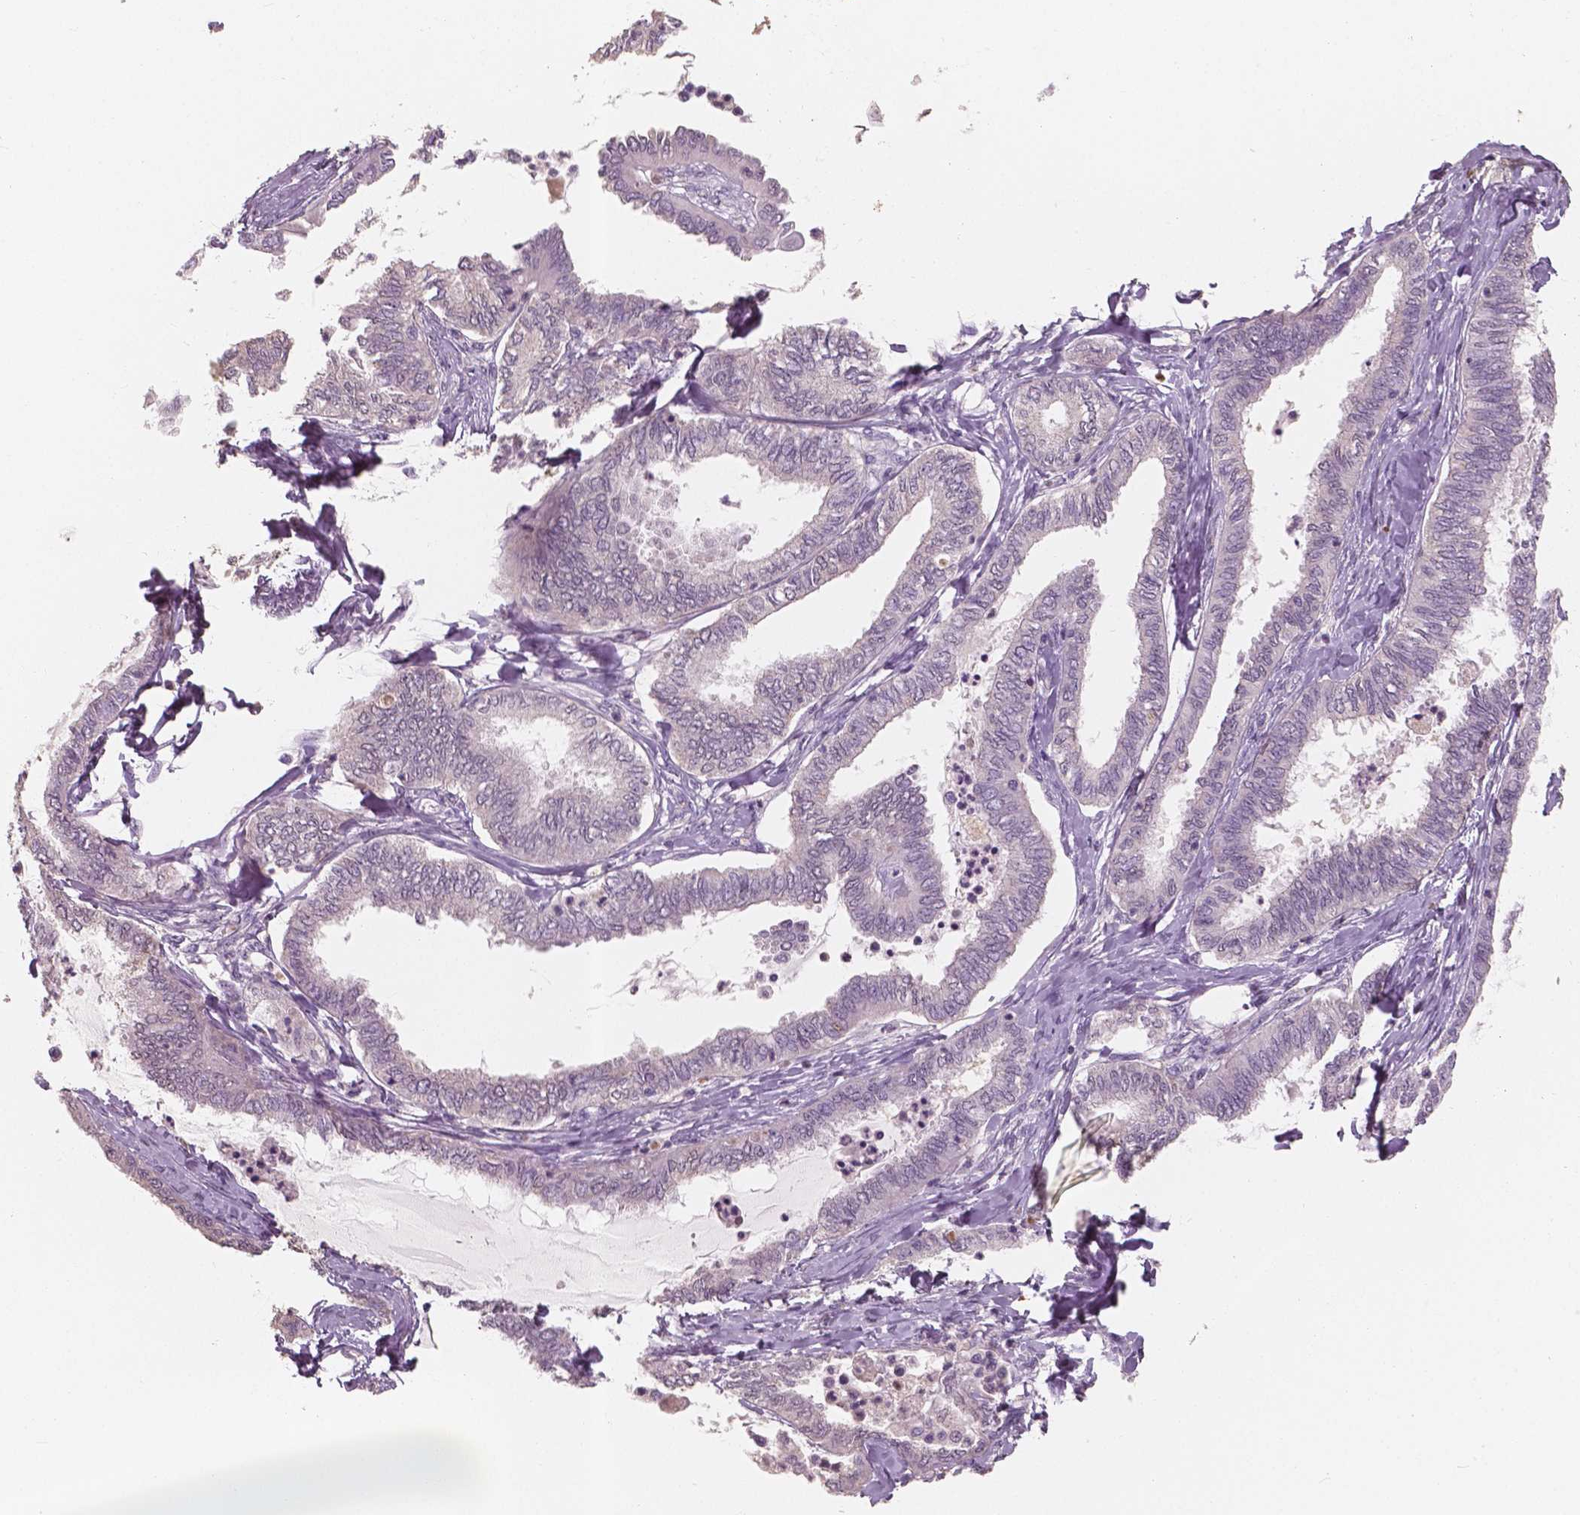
{"staining": {"intensity": "negative", "quantity": "none", "location": "none"}, "tissue": "ovarian cancer", "cell_type": "Tumor cells", "image_type": "cancer", "snomed": [{"axis": "morphology", "description": "Carcinoma, endometroid"}, {"axis": "topography", "description": "Ovary"}], "caption": "The histopathology image demonstrates no significant positivity in tumor cells of ovarian endometroid carcinoma.", "gene": "SAT2", "patient": {"sex": "female", "age": 70}}